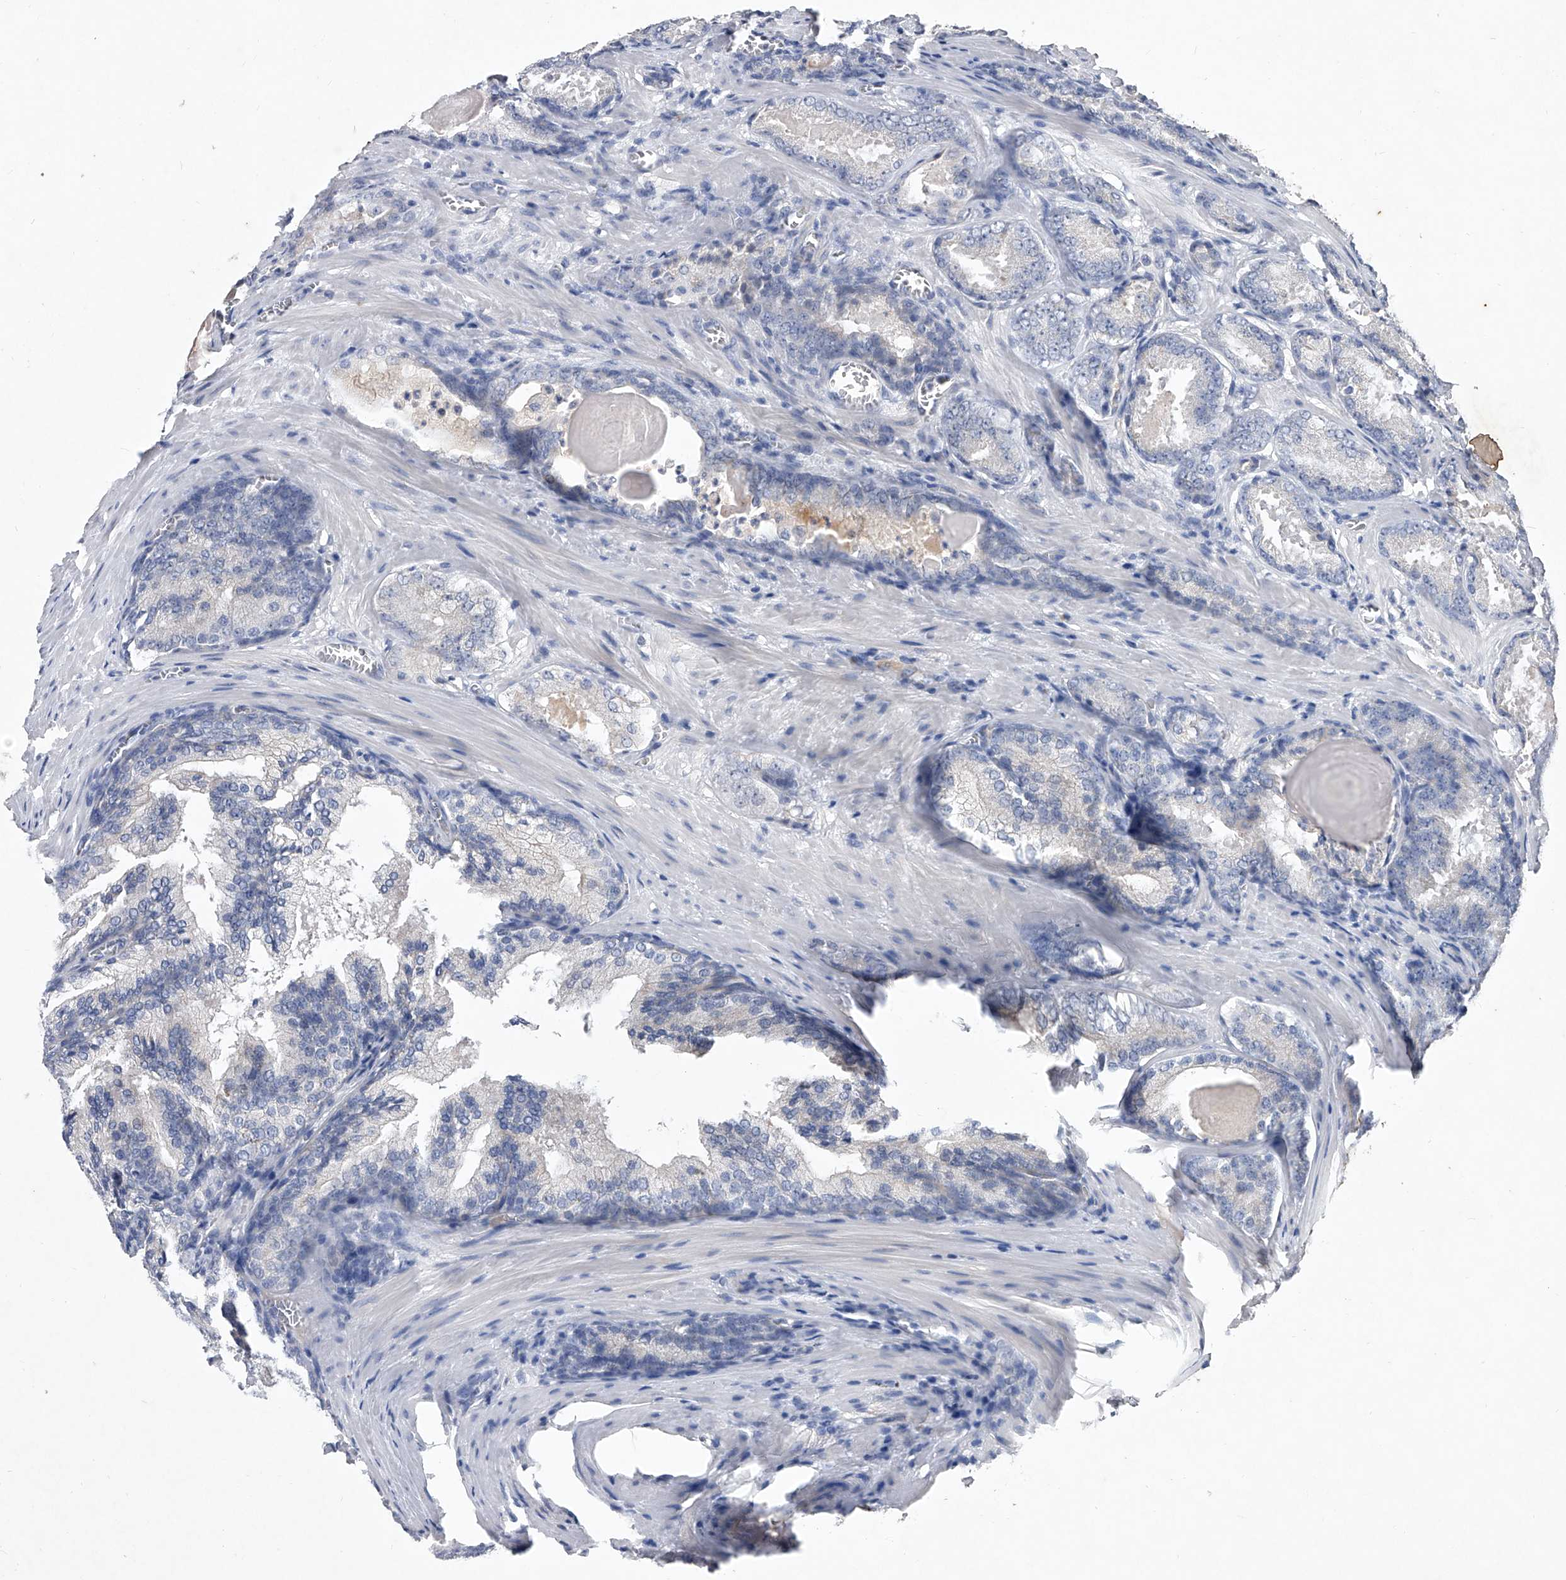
{"staining": {"intensity": "negative", "quantity": "none", "location": "none"}, "tissue": "prostate cancer", "cell_type": "Tumor cells", "image_type": "cancer", "snomed": [{"axis": "morphology", "description": "Adenocarcinoma, Low grade"}, {"axis": "topography", "description": "Prostate"}], "caption": "This histopathology image is of adenocarcinoma (low-grade) (prostate) stained with immunohistochemistry to label a protein in brown with the nuclei are counter-stained blue. There is no staining in tumor cells. (DAB immunohistochemistry (IHC) visualized using brightfield microscopy, high magnification).", "gene": "C5", "patient": {"sex": "male", "age": 54}}